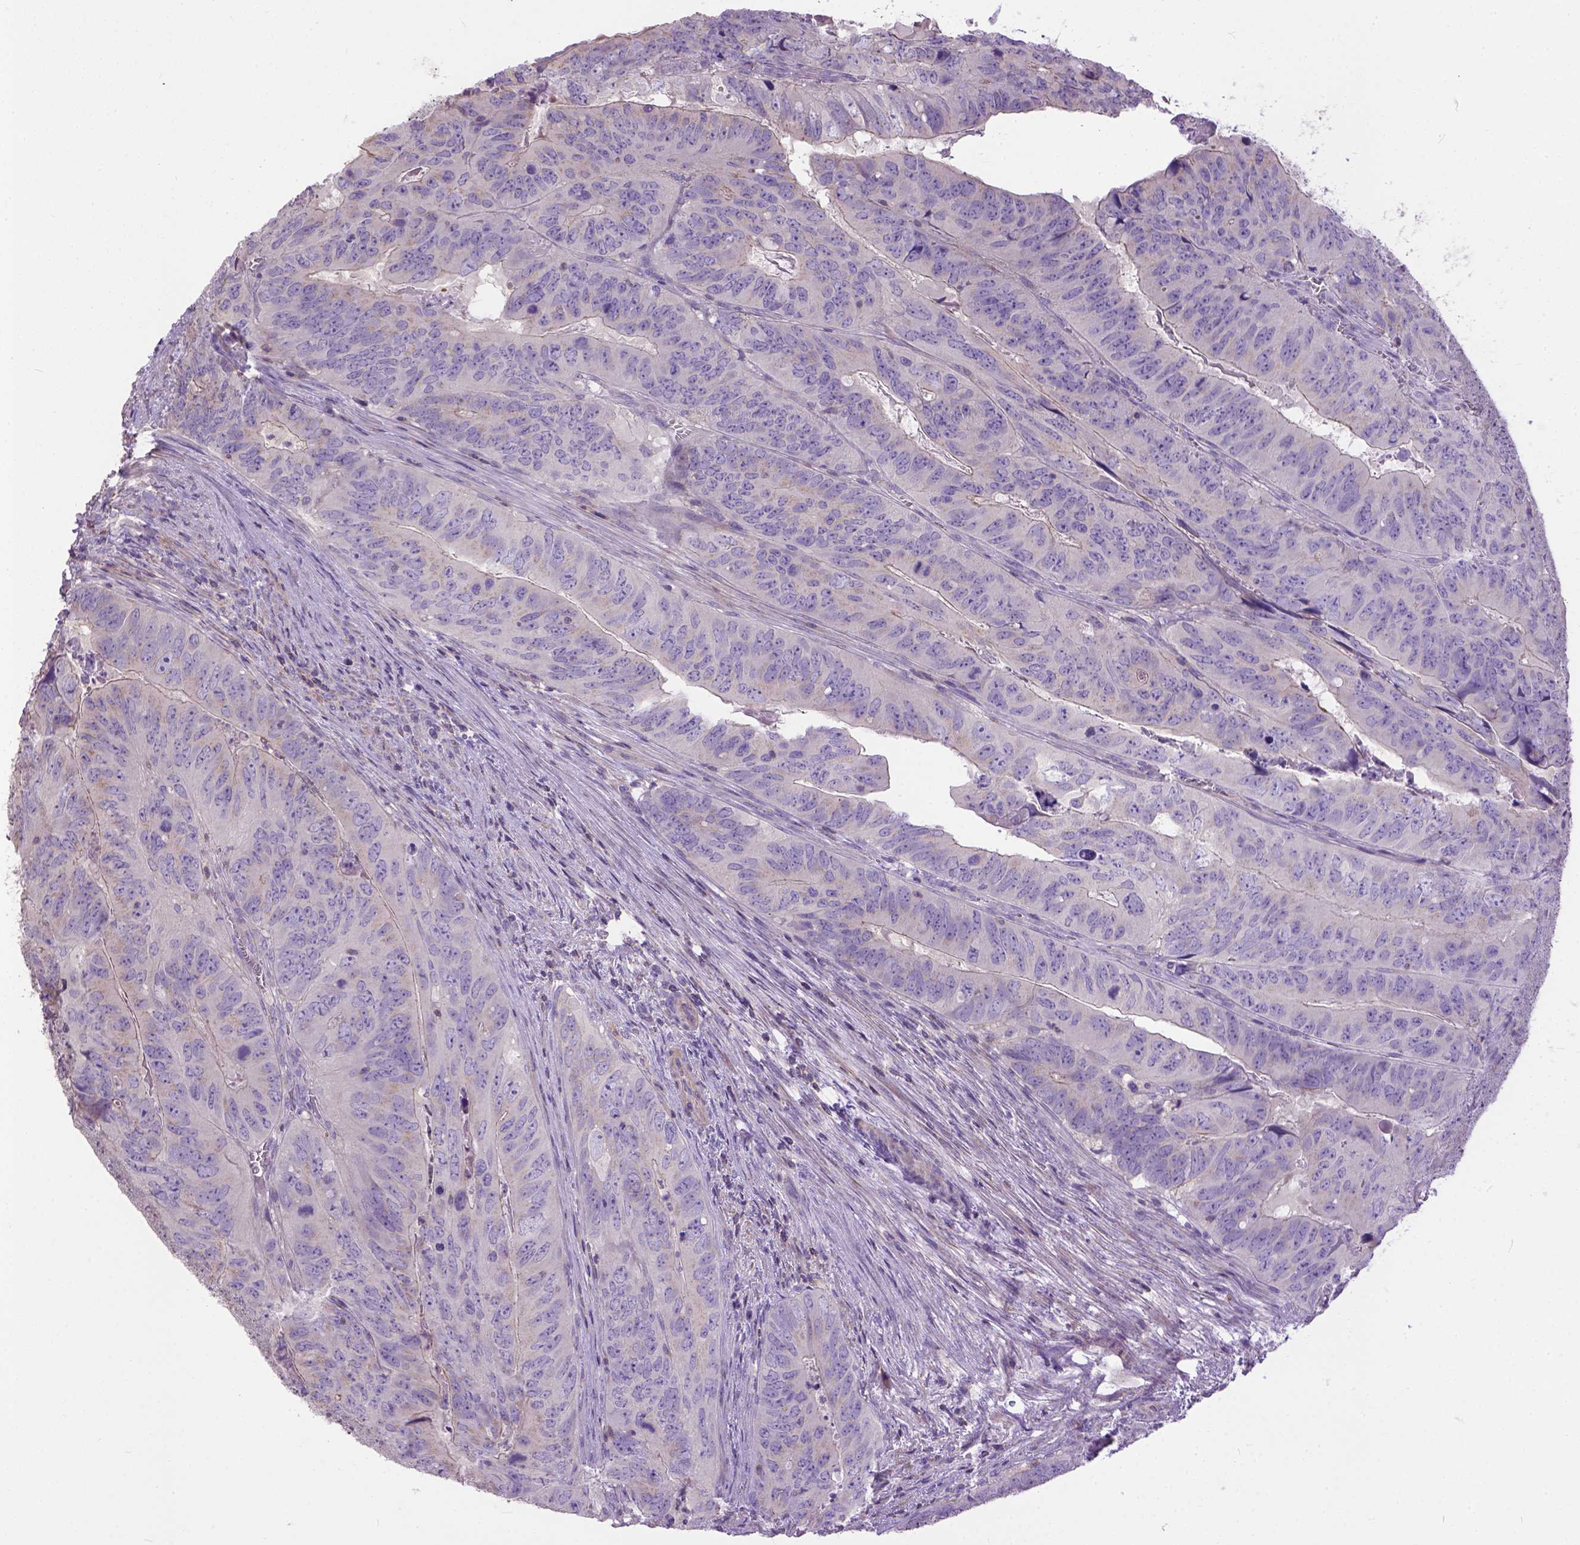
{"staining": {"intensity": "weak", "quantity": "<25%", "location": "cytoplasmic/membranous"}, "tissue": "colorectal cancer", "cell_type": "Tumor cells", "image_type": "cancer", "snomed": [{"axis": "morphology", "description": "Adenocarcinoma, NOS"}, {"axis": "topography", "description": "Colon"}], "caption": "Histopathology image shows no significant protein positivity in tumor cells of adenocarcinoma (colorectal).", "gene": "BANF2", "patient": {"sex": "male", "age": 79}}